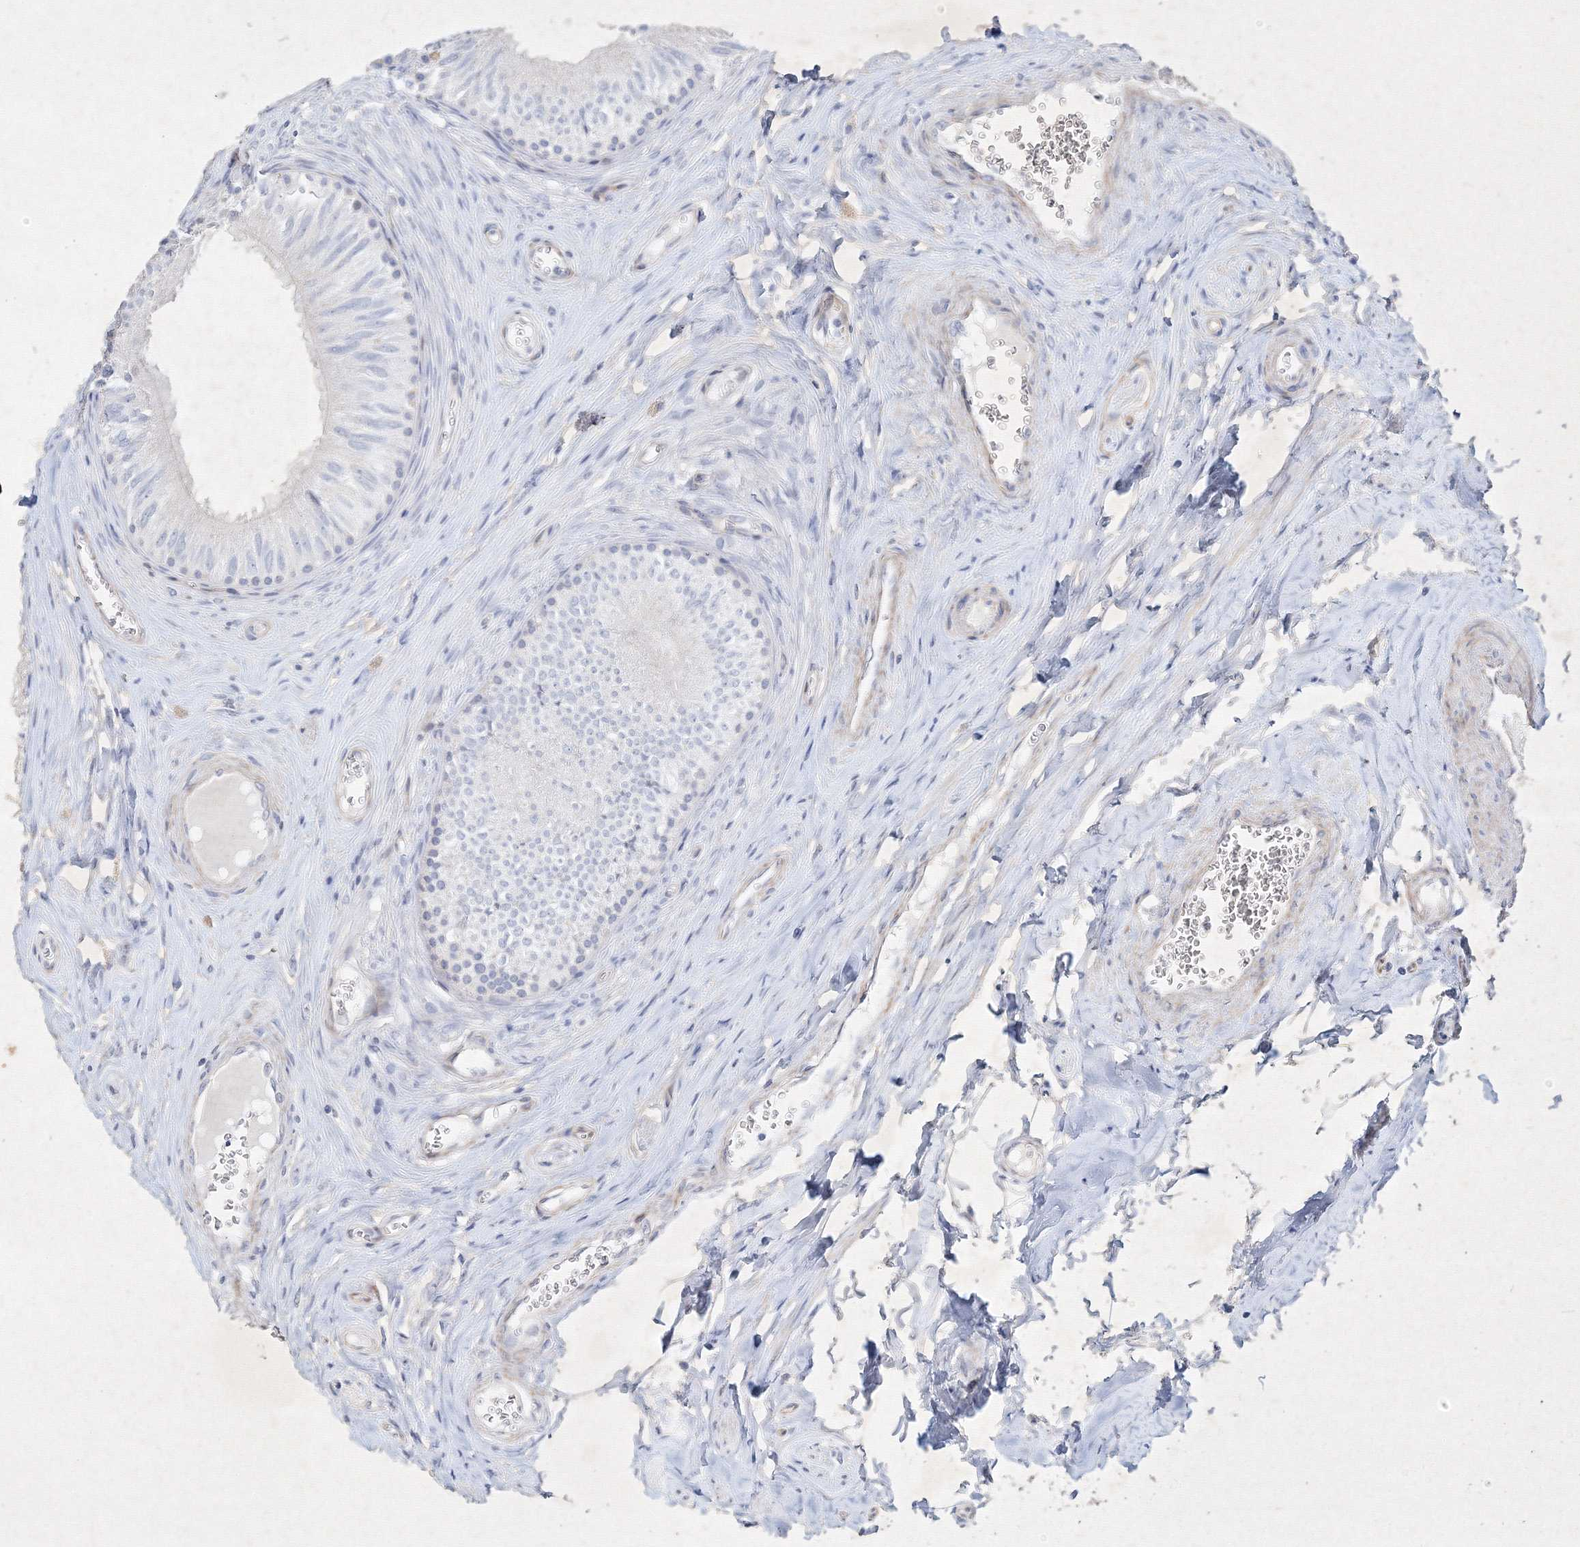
{"staining": {"intensity": "moderate", "quantity": "<25%", "location": "cytoplasmic/membranous"}, "tissue": "epididymis", "cell_type": "Glandular cells", "image_type": "normal", "snomed": [{"axis": "morphology", "description": "Normal tissue, NOS"}, {"axis": "topography", "description": "Epididymis"}], "caption": "Immunohistochemical staining of benign epididymis shows low levels of moderate cytoplasmic/membranous positivity in approximately <25% of glandular cells. Nuclei are stained in blue.", "gene": "CXXC4", "patient": {"sex": "male", "age": 46}}